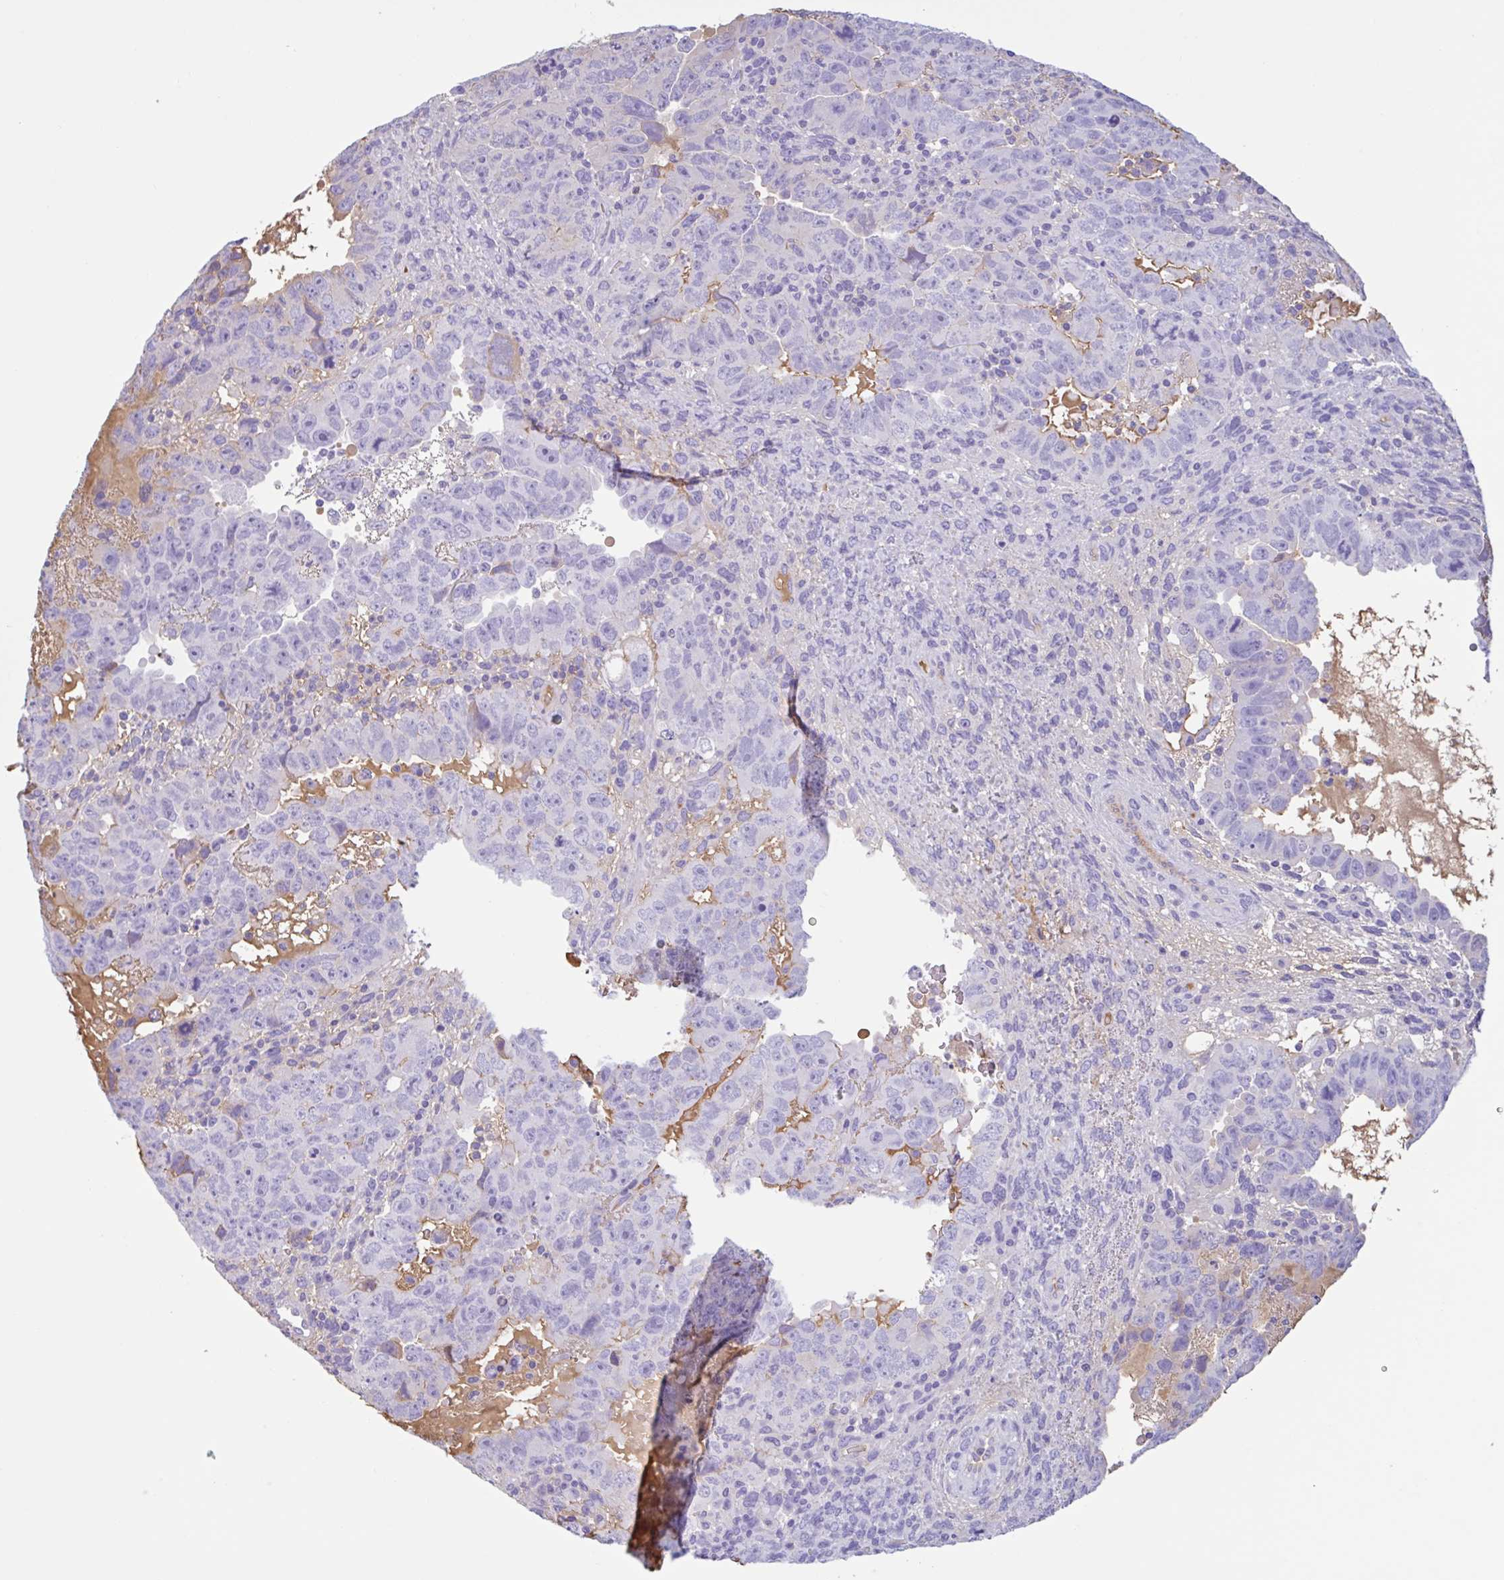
{"staining": {"intensity": "negative", "quantity": "none", "location": "none"}, "tissue": "testis cancer", "cell_type": "Tumor cells", "image_type": "cancer", "snomed": [{"axis": "morphology", "description": "Carcinoma, Embryonal, NOS"}, {"axis": "topography", "description": "Testis"}], "caption": "Immunohistochemistry of human embryonal carcinoma (testis) demonstrates no staining in tumor cells.", "gene": "LARGE2", "patient": {"sex": "male", "age": 24}}